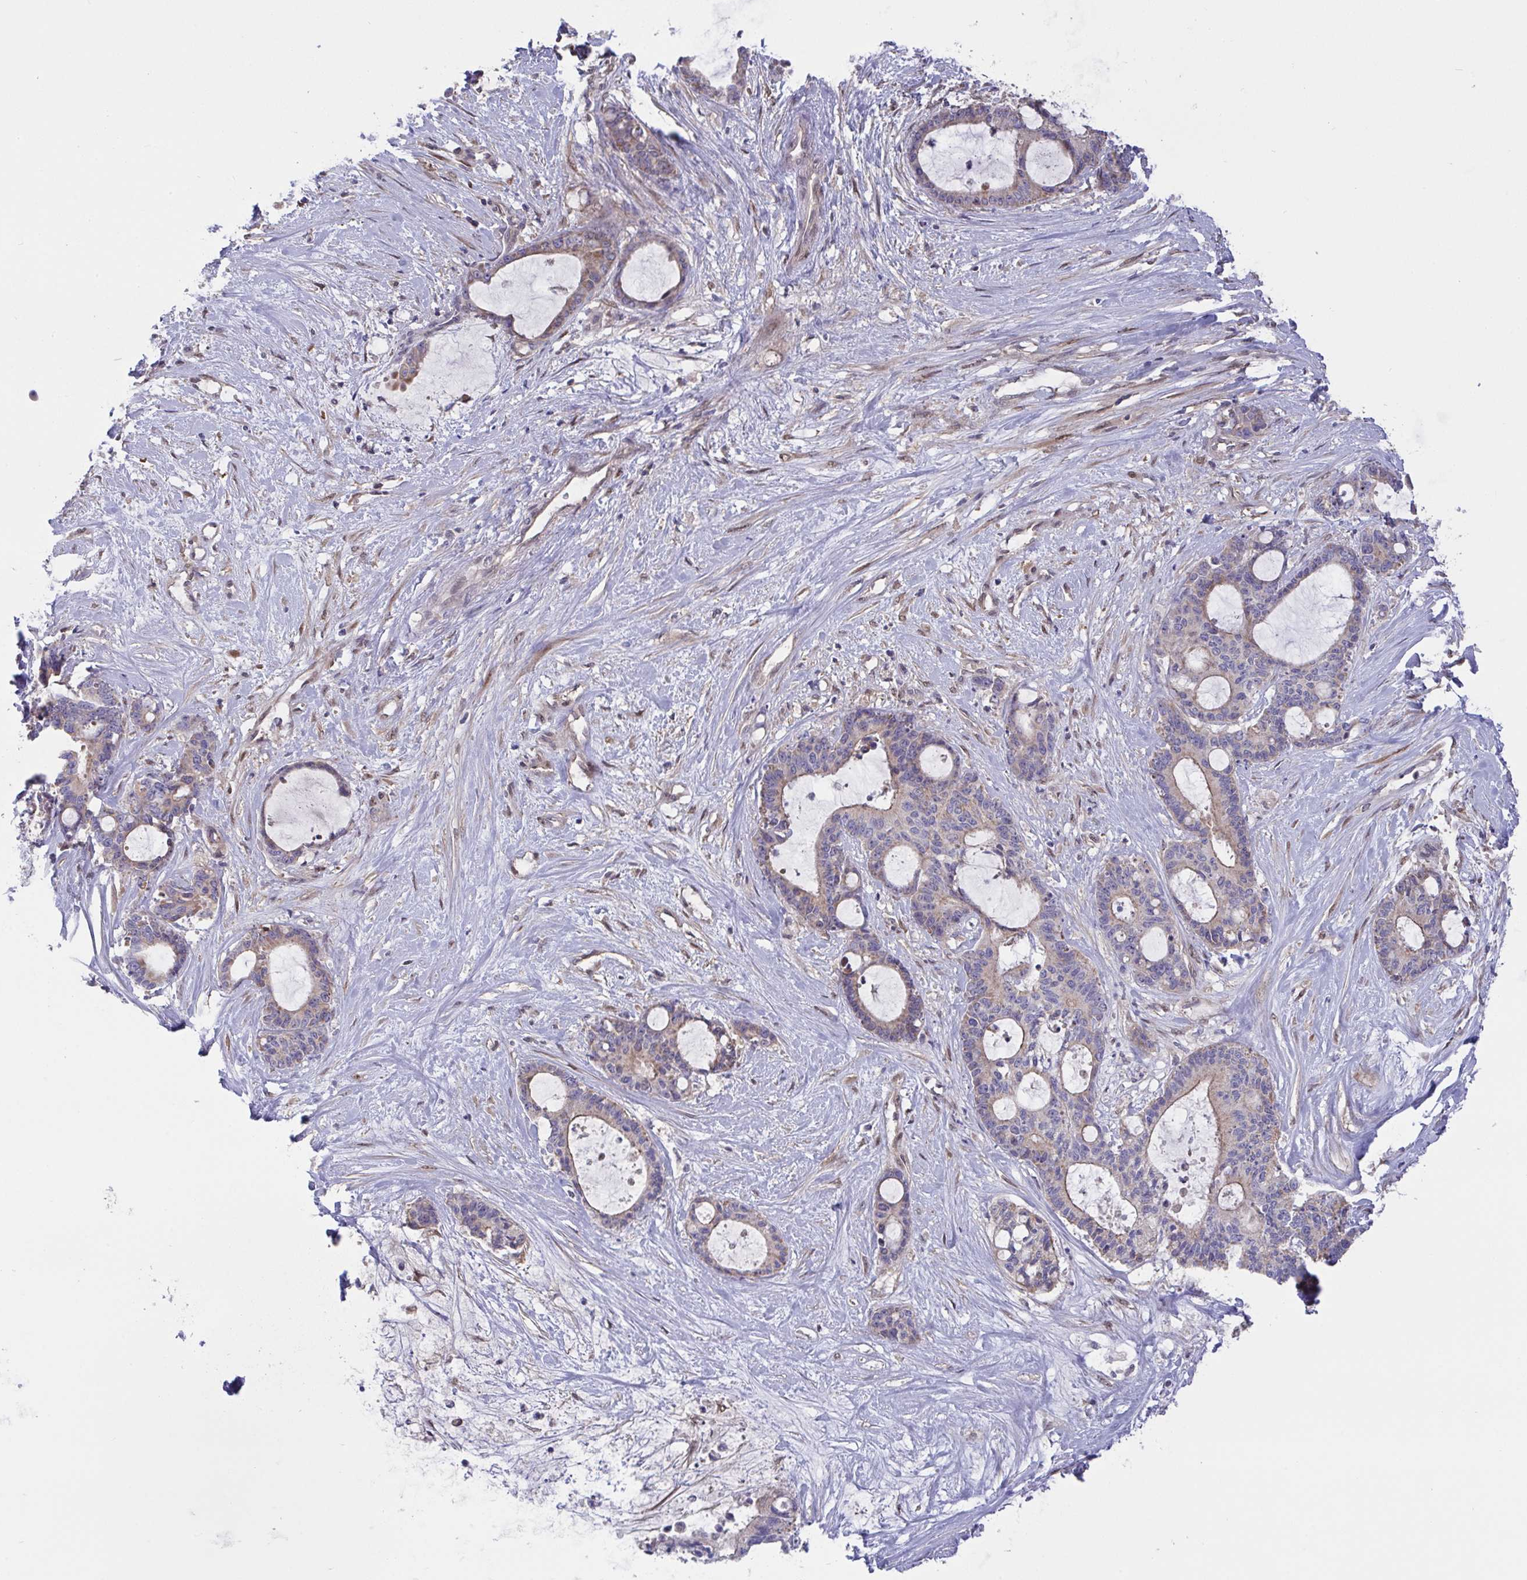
{"staining": {"intensity": "weak", "quantity": "25%-75%", "location": "cytoplasmic/membranous"}, "tissue": "liver cancer", "cell_type": "Tumor cells", "image_type": "cancer", "snomed": [{"axis": "morphology", "description": "Normal tissue, NOS"}, {"axis": "morphology", "description": "Cholangiocarcinoma"}, {"axis": "topography", "description": "Liver"}, {"axis": "topography", "description": "Peripheral nerve tissue"}], "caption": "Protein expression analysis of human liver cholangiocarcinoma reveals weak cytoplasmic/membranous staining in about 25%-75% of tumor cells.", "gene": "L3HYPDH", "patient": {"sex": "female", "age": 73}}